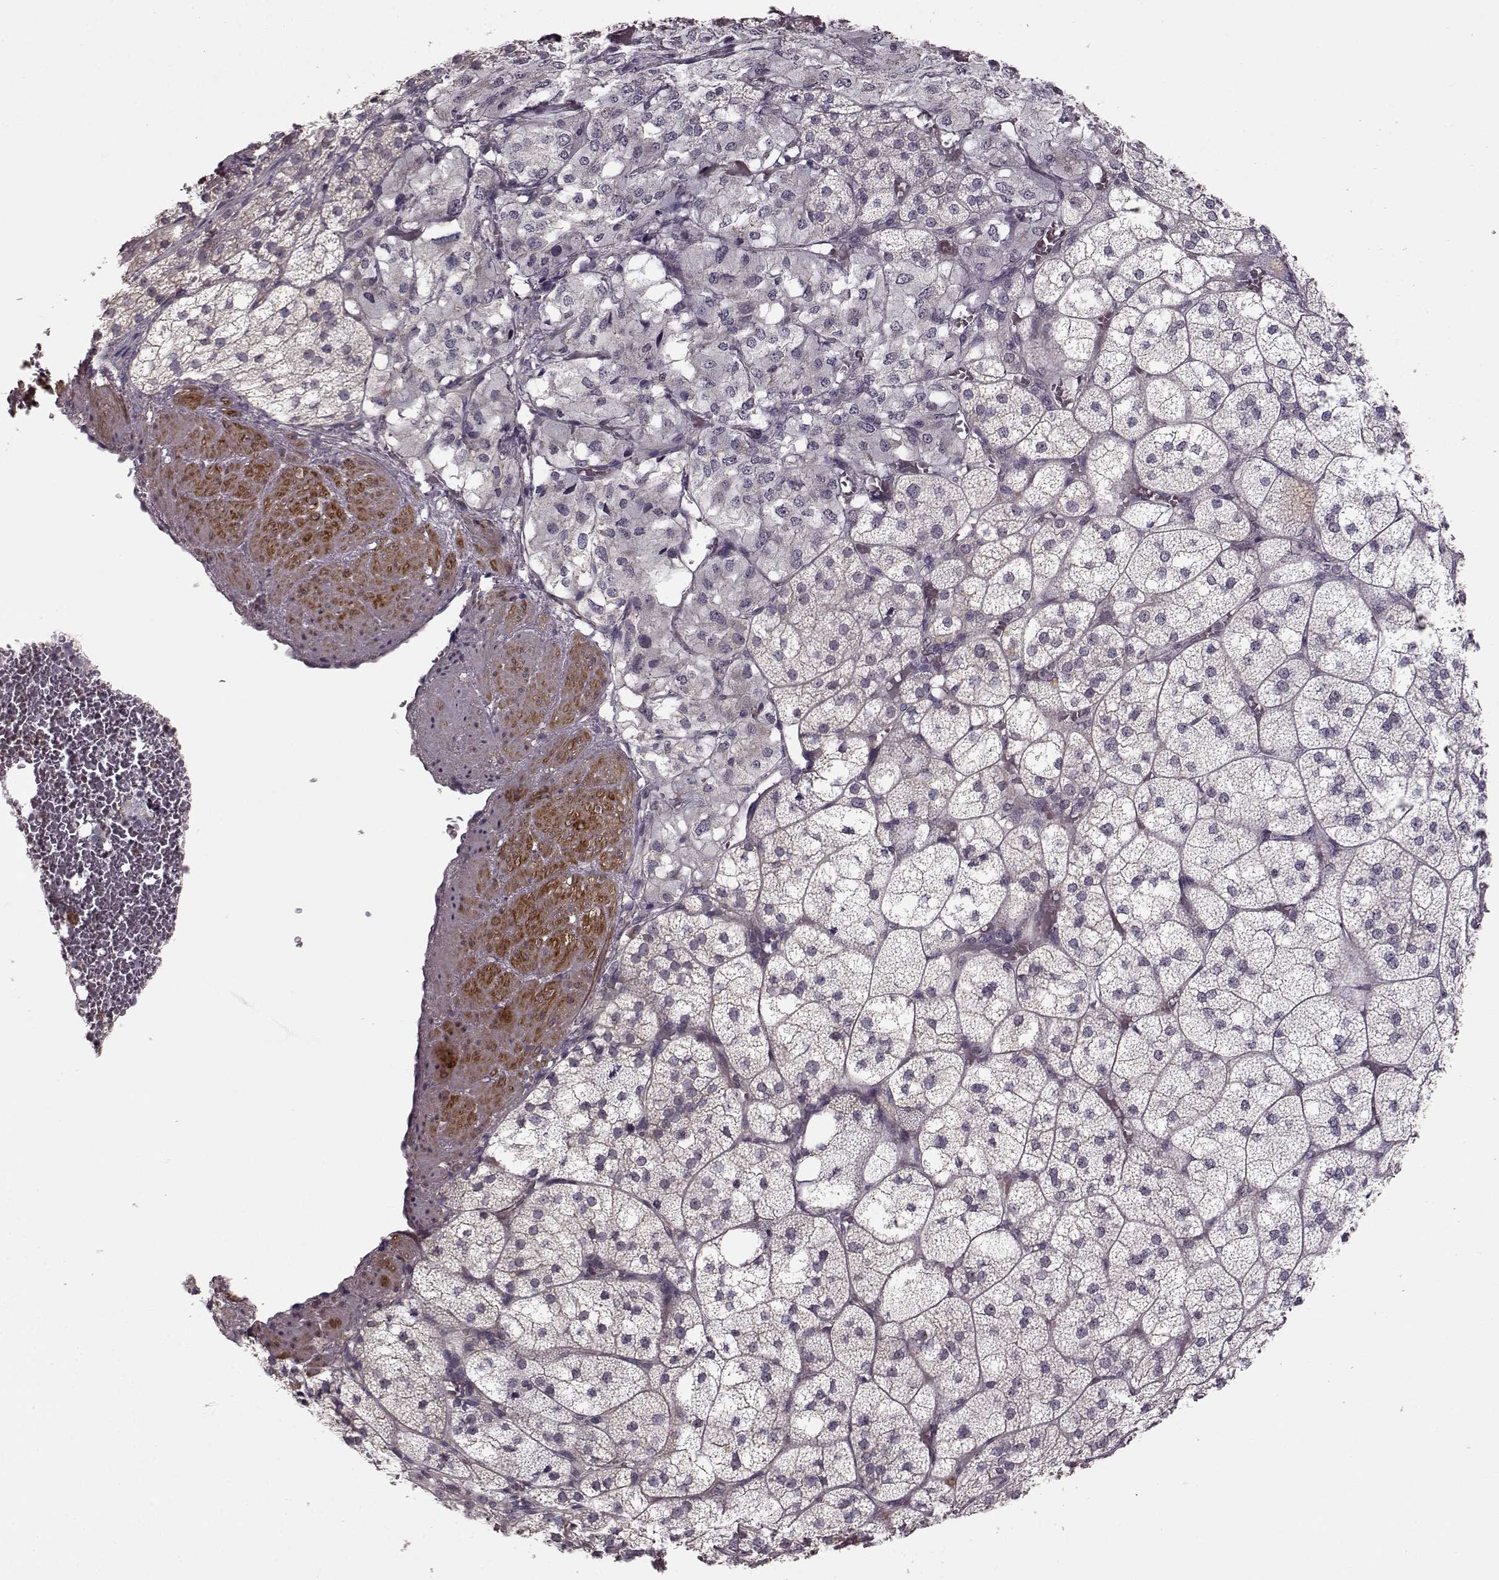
{"staining": {"intensity": "weak", "quantity": "<25%", "location": "cytoplasmic/membranous"}, "tissue": "adrenal gland", "cell_type": "Glandular cells", "image_type": "normal", "snomed": [{"axis": "morphology", "description": "Normal tissue, NOS"}, {"axis": "topography", "description": "Adrenal gland"}], "caption": "Immunohistochemistry (IHC) photomicrograph of benign adrenal gland stained for a protein (brown), which displays no staining in glandular cells.", "gene": "SLAIN2", "patient": {"sex": "female", "age": 60}}